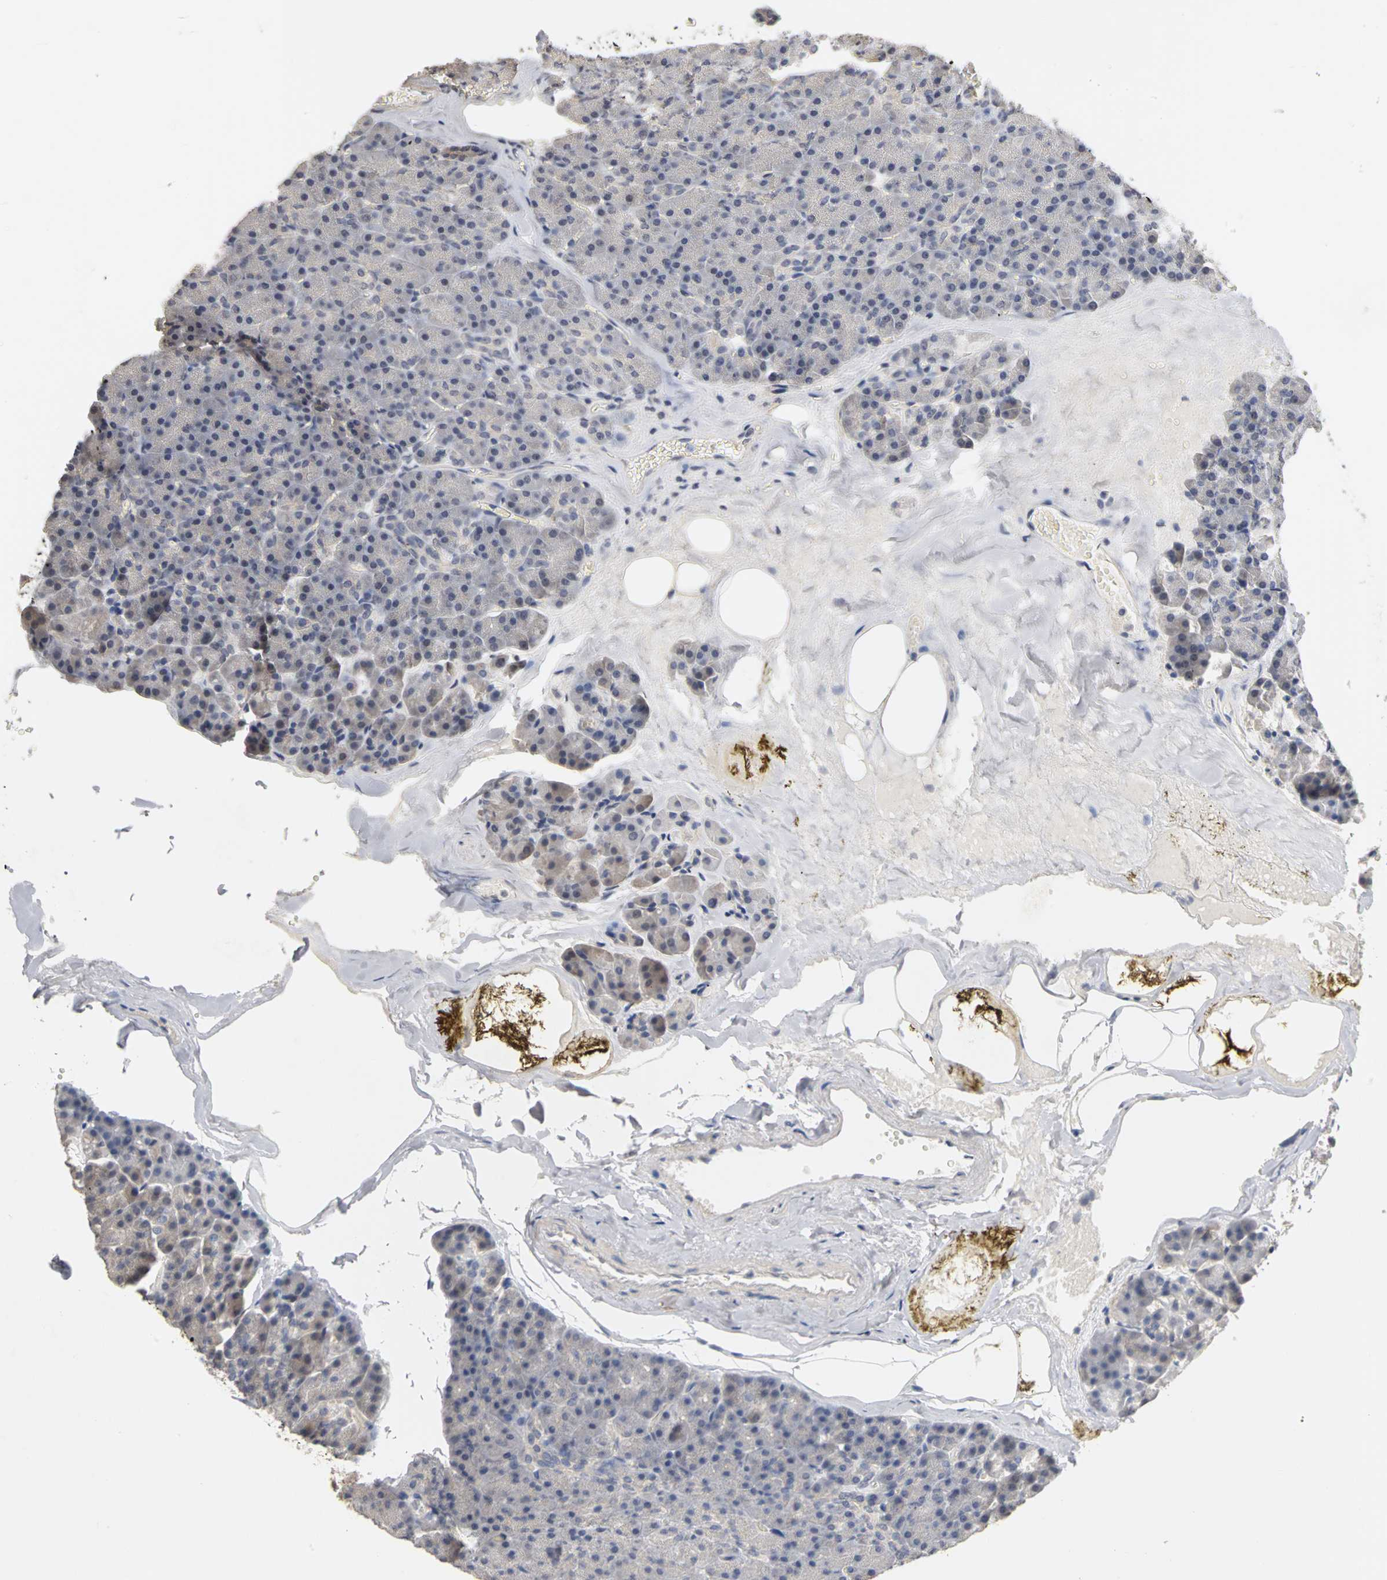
{"staining": {"intensity": "negative", "quantity": "none", "location": "none"}, "tissue": "pancreas", "cell_type": "Exocrine glandular cells", "image_type": "normal", "snomed": [{"axis": "morphology", "description": "Normal tissue, NOS"}, {"axis": "topography", "description": "Pancreas"}], "caption": "This photomicrograph is of benign pancreas stained with IHC to label a protein in brown with the nuclei are counter-stained blue. There is no positivity in exocrine glandular cells.", "gene": "PGR", "patient": {"sex": "female", "age": 35}}